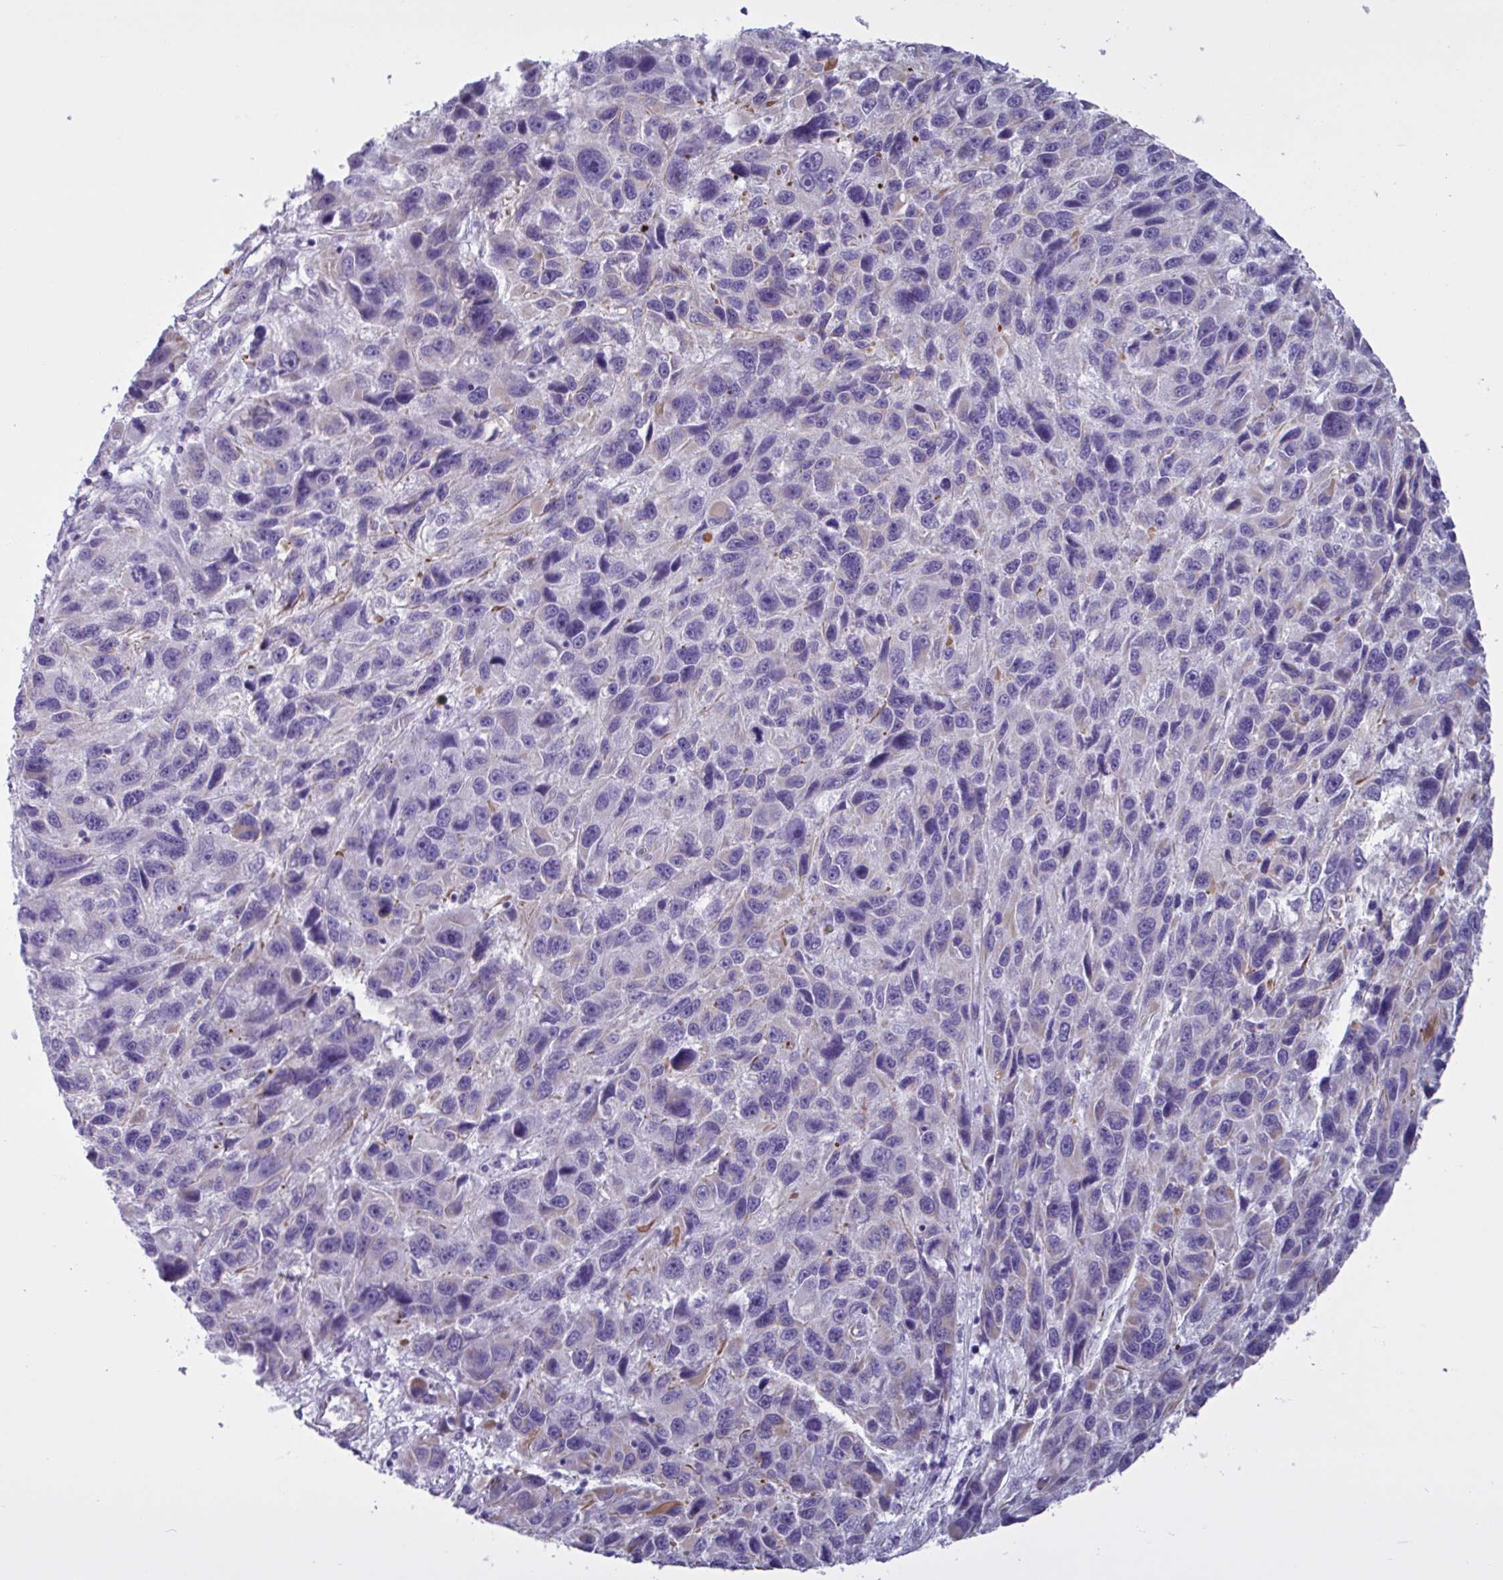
{"staining": {"intensity": "weak", "quantity": "<25%", "location": "cytoplasmic/membranous"}, "tissue": "melanoma", "cell_type": "Tumor cells", "image_type": "cancer", "snomed": [{"axis": "morphology", "description": "Malignant melanoma, NOS"}, {"axis": "topography", "description": "Skin"}], "caption": "There is no significant positivity in tumor cells of malignant melanoma.", "gene": "TMEM86B", "patient": {"sex": "male", "age": 53}}